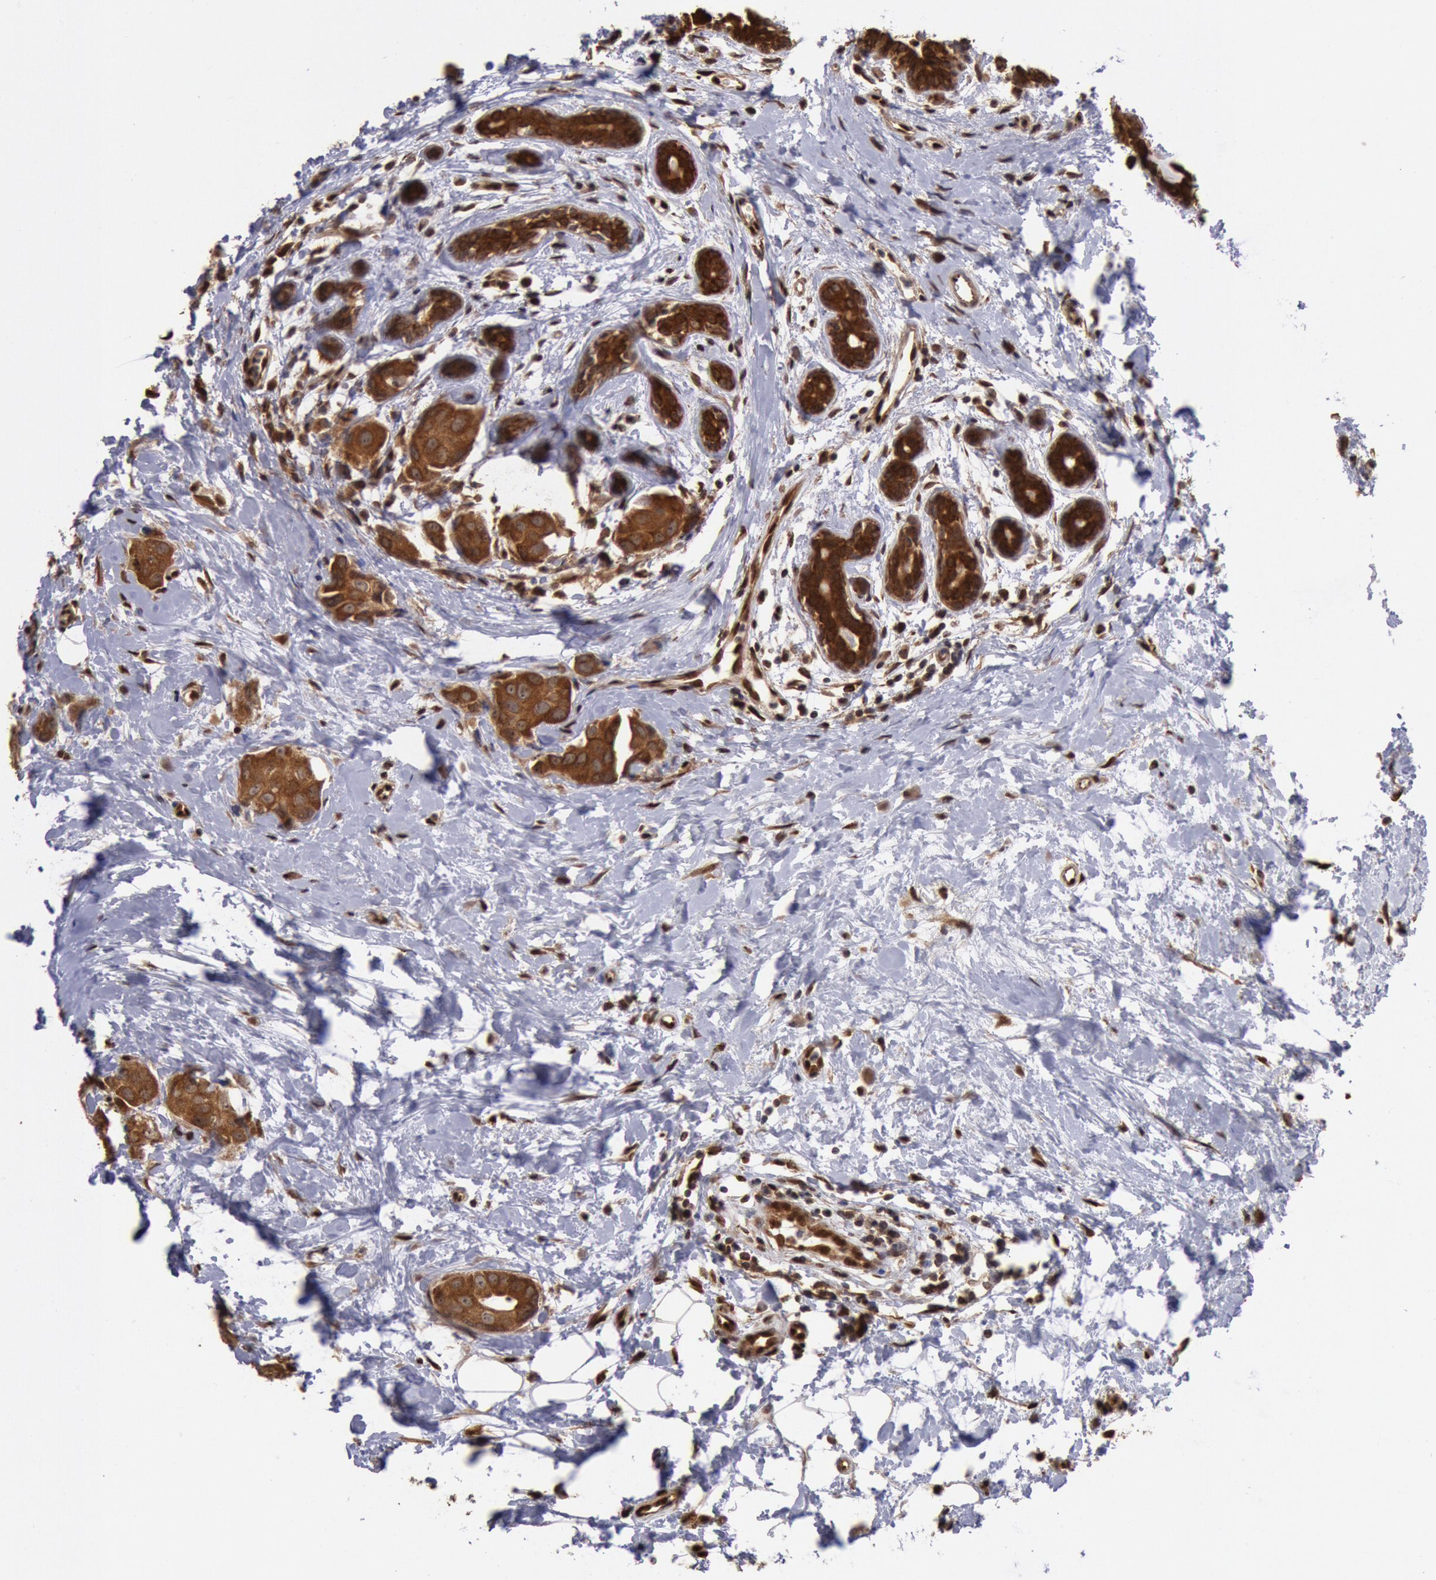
{"staining": {"intensity": "strong", "quantity": ">75%", "location": "cytoplasmic/membranous"}, "tissue": "breast cancer", "cell_type": "Tumor cells", "image_type": "cancer", "snomed": [{"axis": "morphology", "description": "Duct carcinoma"}, {"axis": "topography", "description": "Breast"}], "caption": "Strong cytoplasmic/membranous protein expression is present in approximately >75% of tumor cells in infiltrating ductal carcinoma (breast).", "gene": "STX17", "patient": {"sex": "female", "age": 40}}